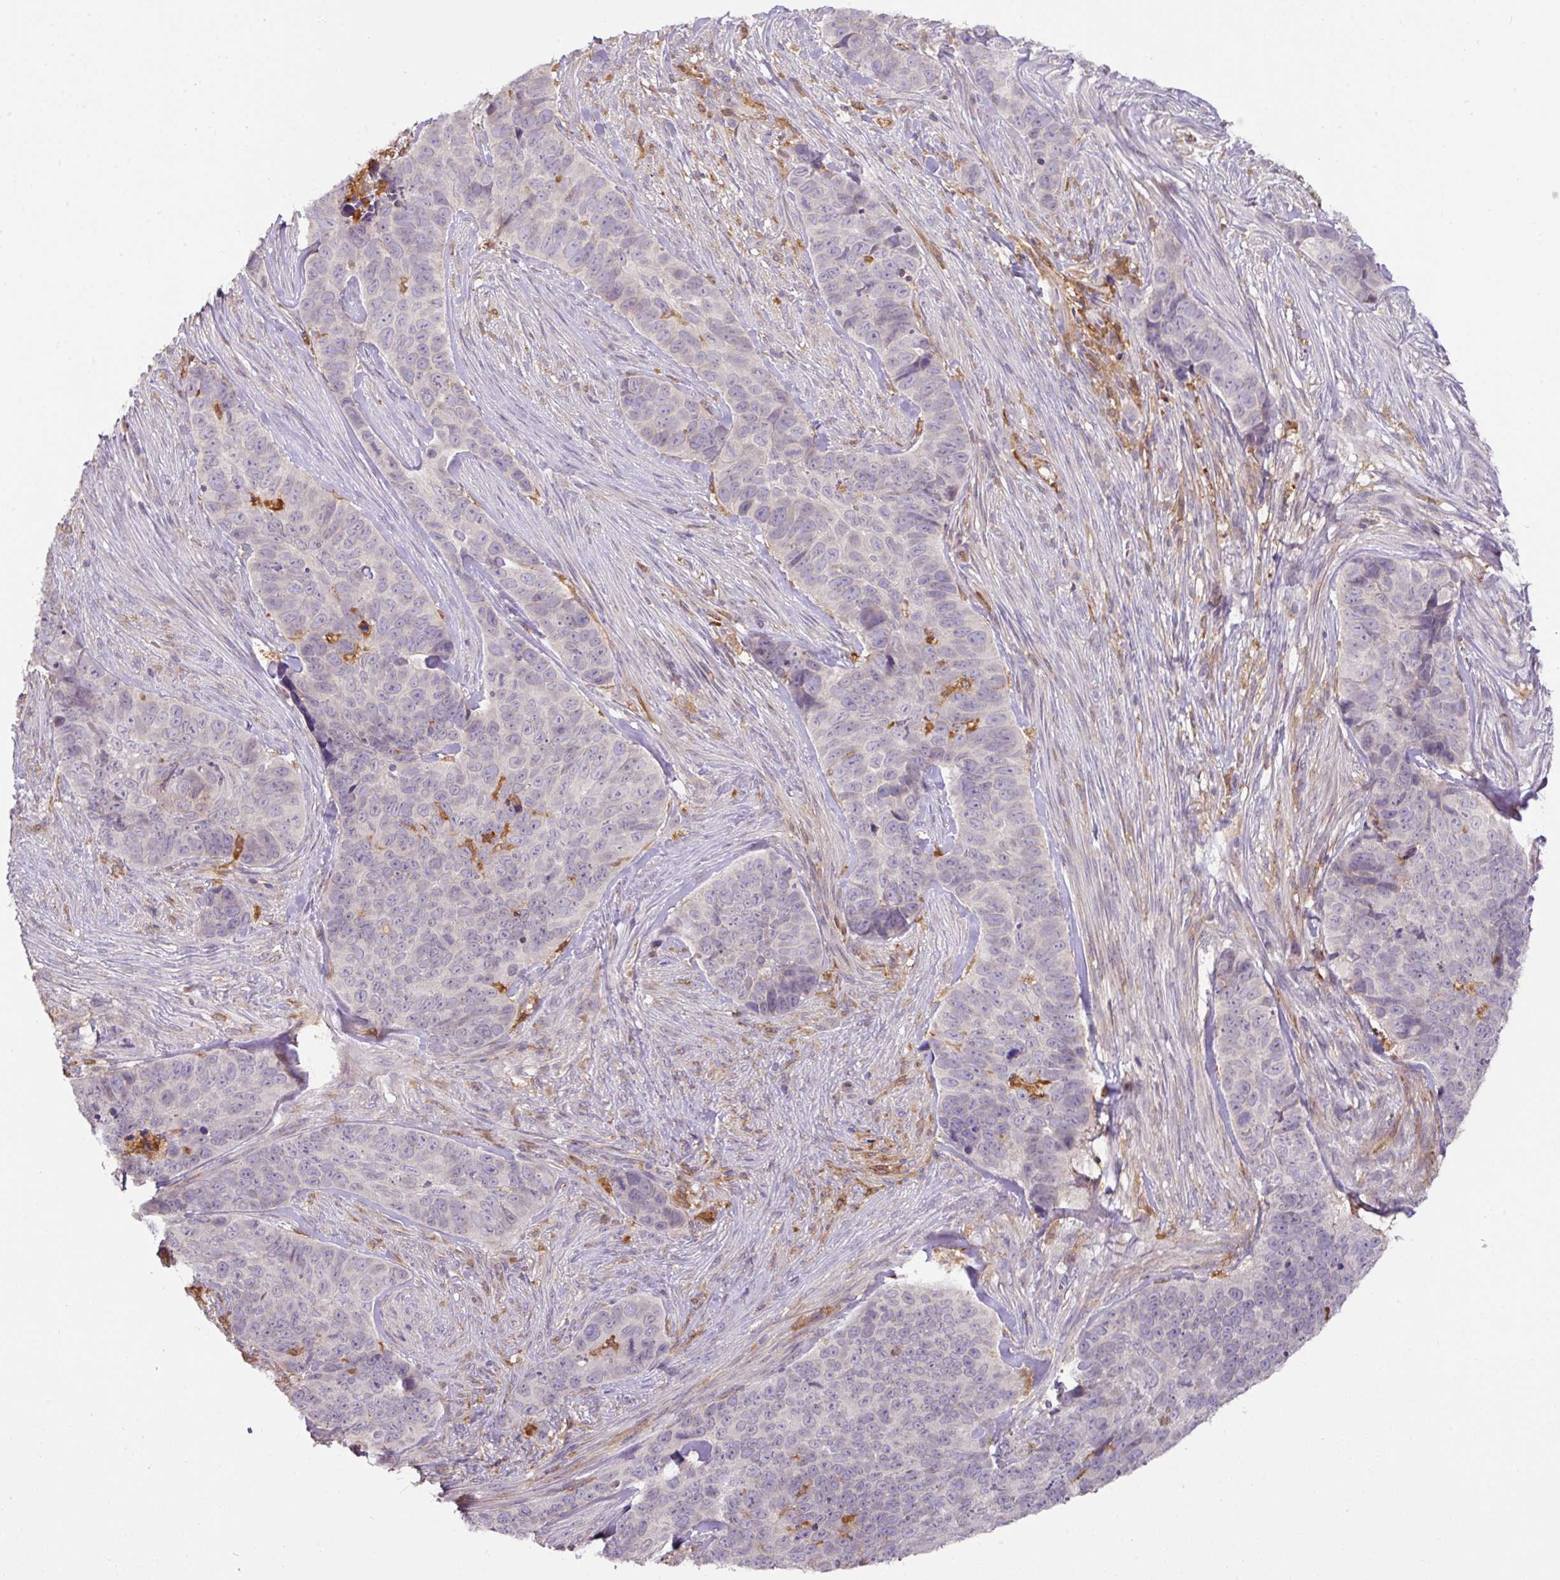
{"staining": {"intensity": "negative", "quantity": "none", "location": "none"}, "tissue": "skin cancer", "cell_type": "Tumor cells", "image_type": "cancer", "snomed": [{"axis": "morphology", "description": "Basal cell carcinoma"}, {"axis": "topography", "description": "Skin"}], "caption": "DAB immunohistochemical staining of human skin cancer (basal cell carcinoma) exhibits no significant expression in tumor cells. (Stains: DAB immunohistochemistry with hematoxylin counter stain, Microscopy: brightfield microscopy at high magnification).", "gene": "GCNT7", "patient": {"sex": "female", "age": 82}}